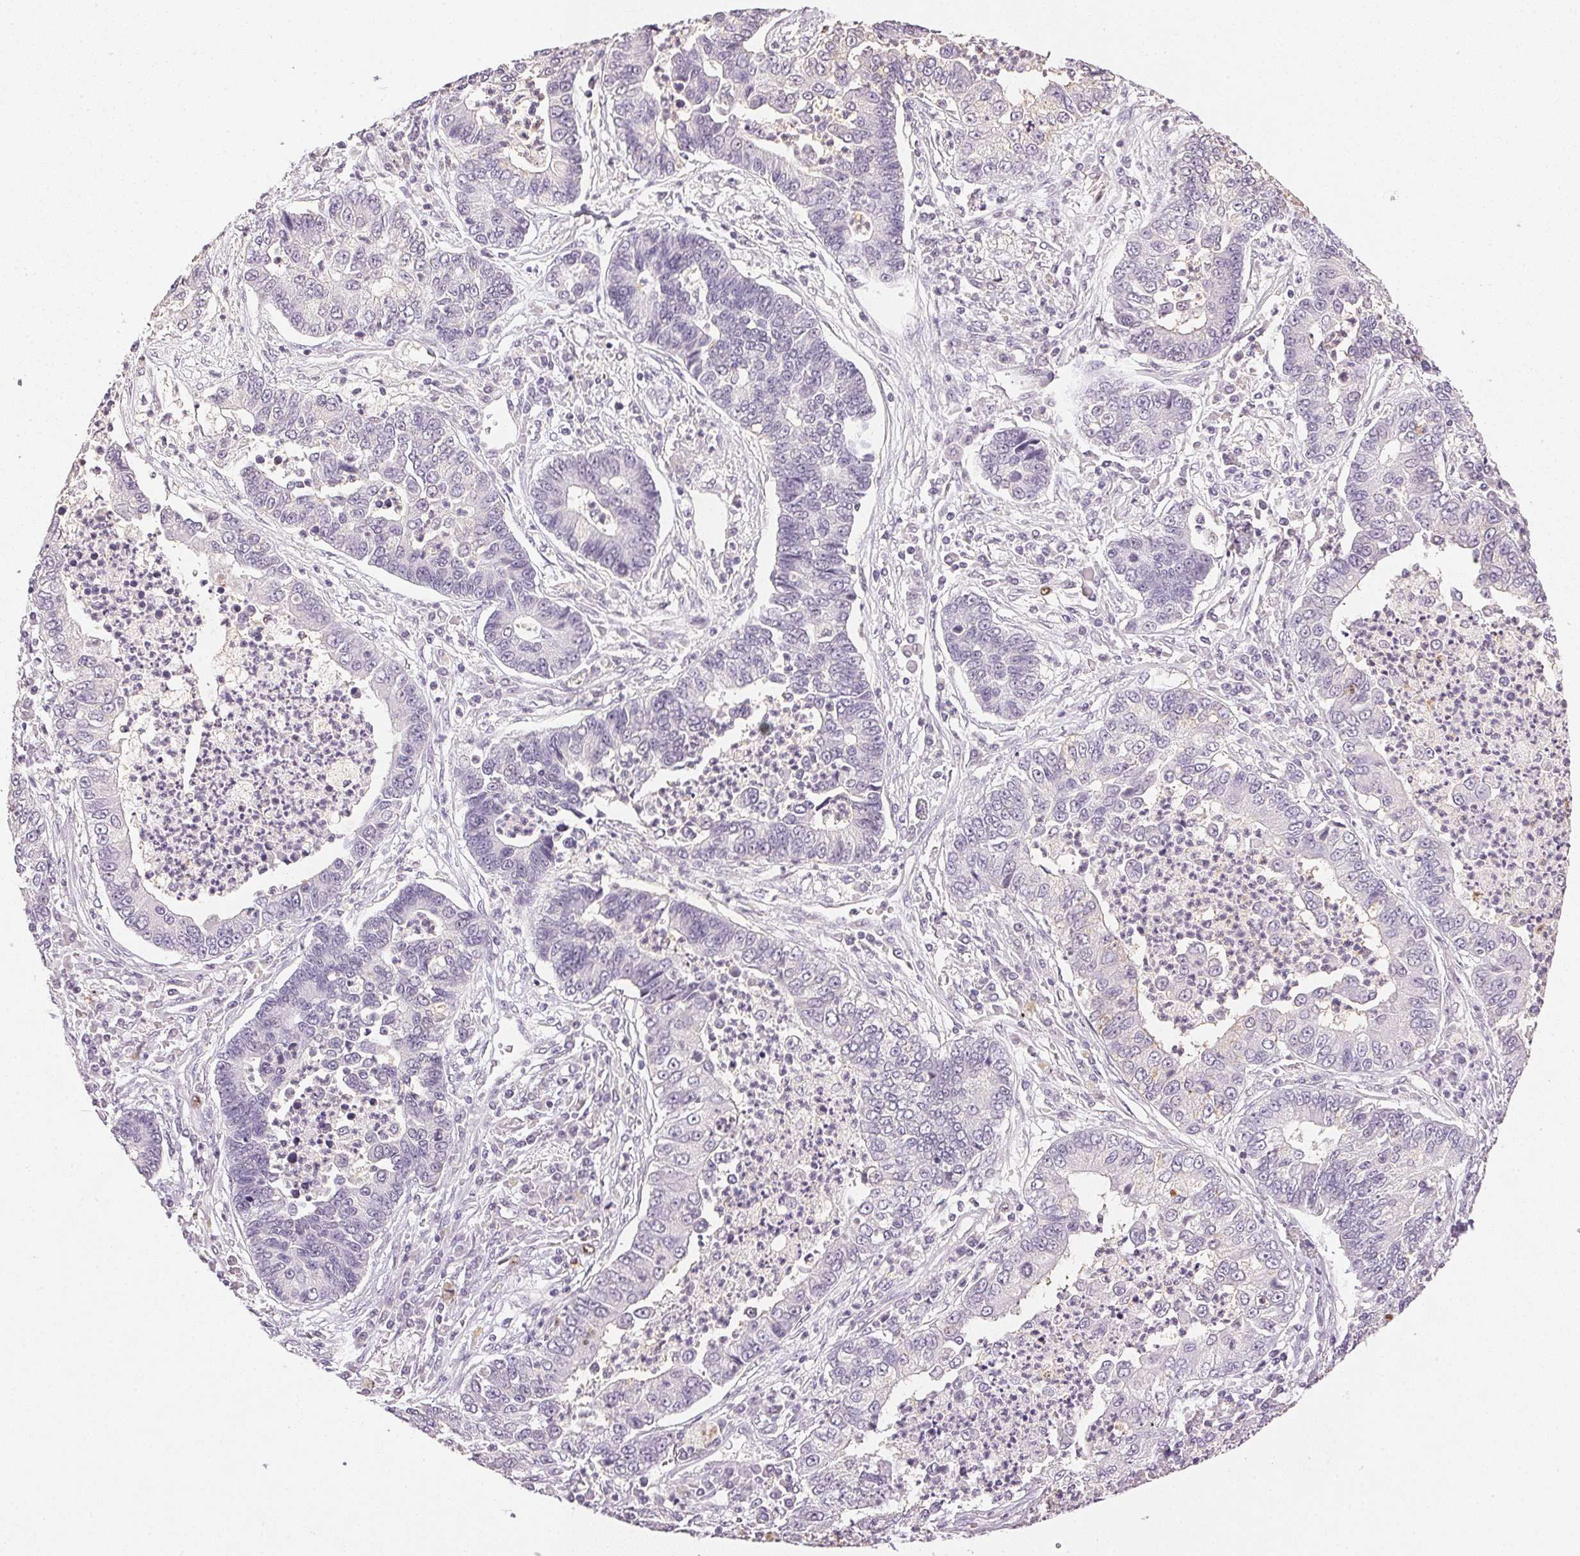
{"staining": {"intensity": "negative", "quantity": "none", "location": "none"}, "tissue": "lung cancer", "cell_type": "Tumor cells", "image_type": "cancer", "snomed": [{"axis": "morphology", "description": "Adenocarcinoma, NOS"}, {"axis": "topography", "description": "Lung"}], "caption": "The histopathology image shows no significant staining in tumor cells of lung cancer (adenocarcinoma). (Immunohistochemistry (ihc), brightfield microscopy, high magnification).", "gene": "SMTN", "patient": {"sex": "female", "age": 57}}